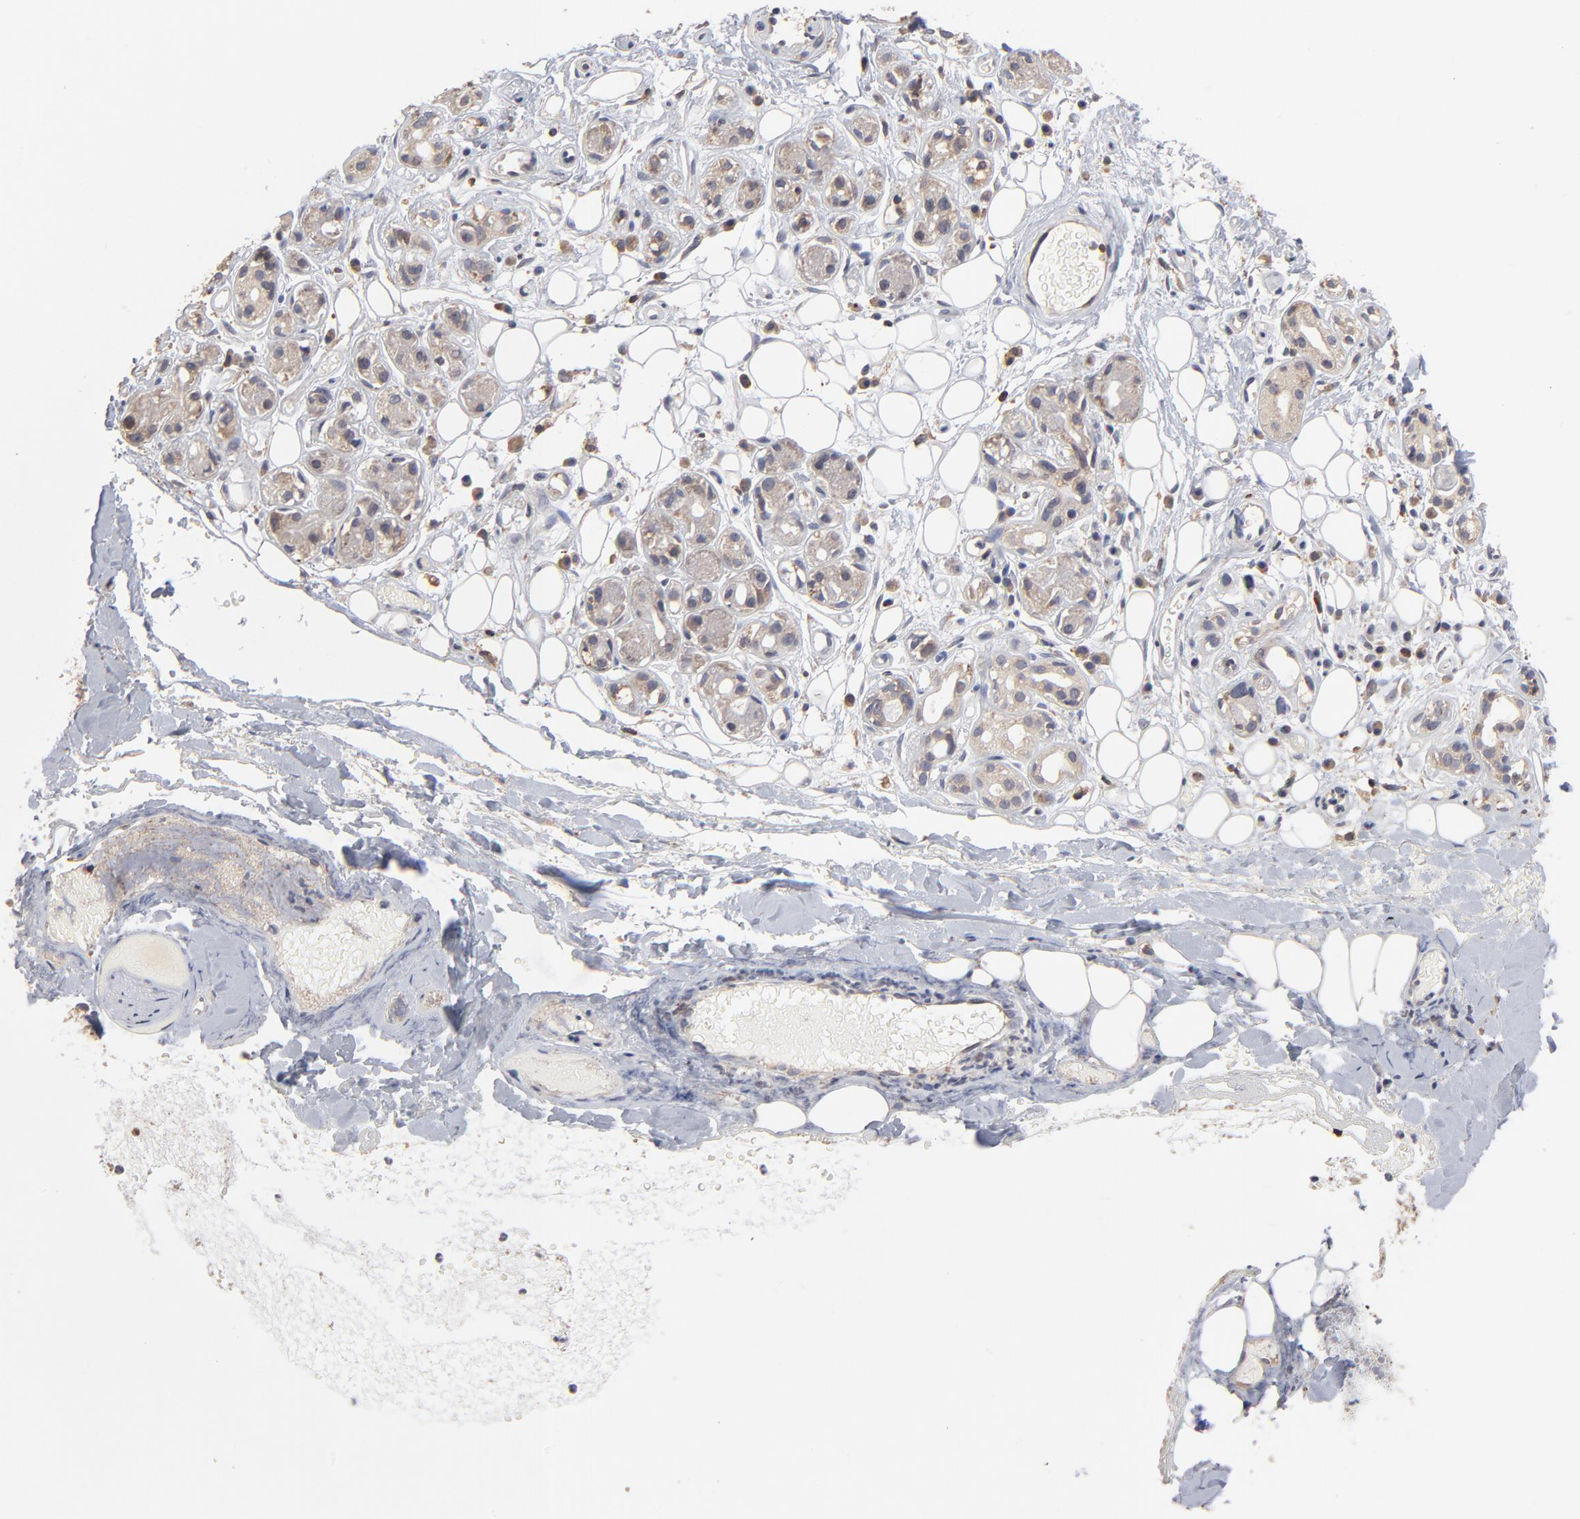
{"staining": {"intensity": "moderate", "quantity": "25%-75%", "location": "cytoplasmic/membranous"}, "tissue": "salivary gland", "cell_type": "Glandular cells", "image_type": "normal", "snomed": [{"axis": "morphology", "description": "Normal tissue, NOS"}, {"axis": "topography", "description": "Salivary gland"}], "caption": "The micrograph demonstrates a brown stain indicating the presence of a protein in the cytoplasmic/membranous of glandular cells in salivary gland. (IHC, brightfield microscopy, high magnification).", "gene": "RNF213", "patient": {"sex": "male", "age": 54}}